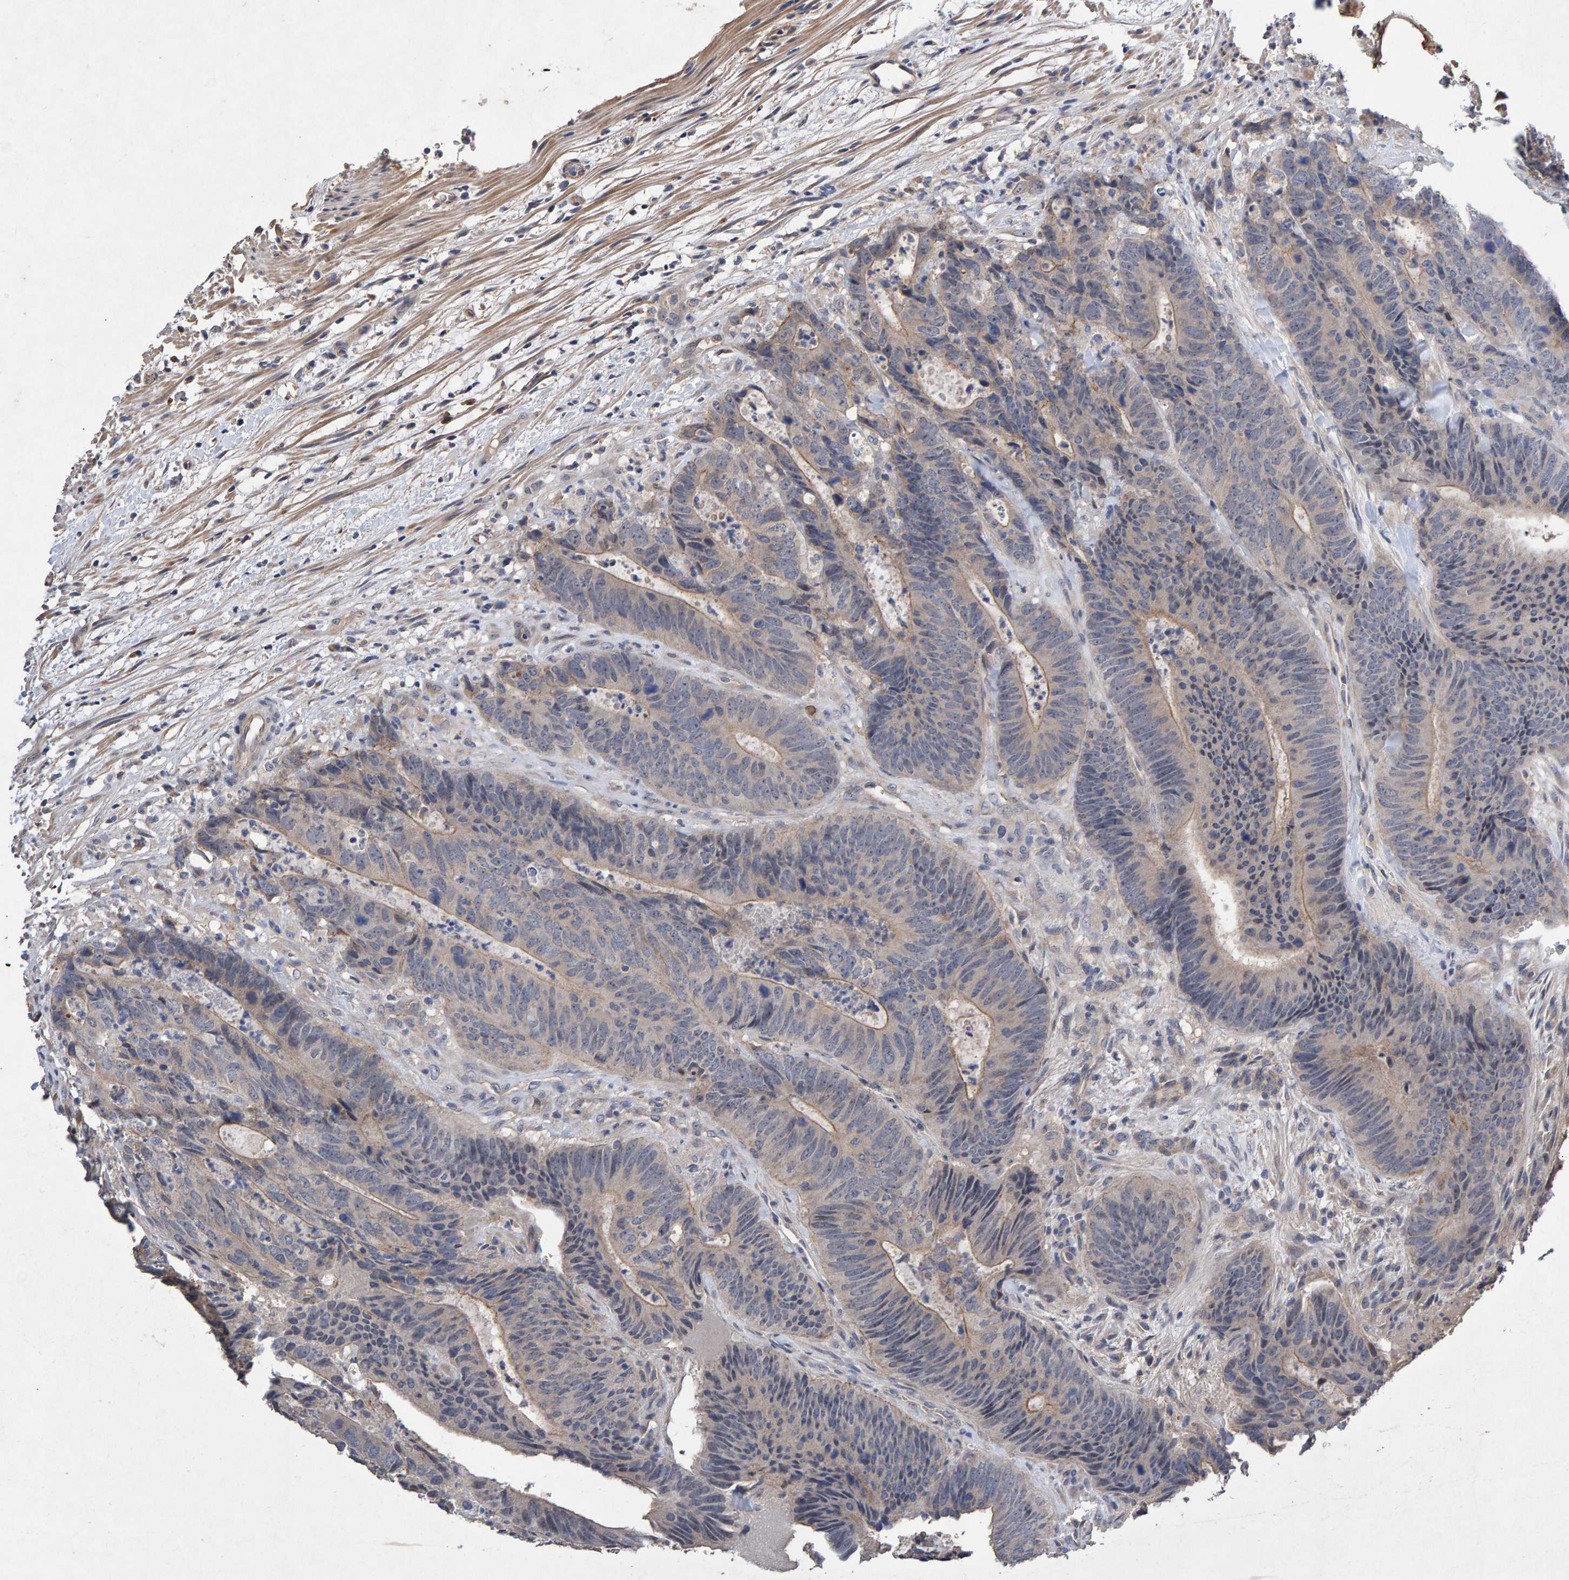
{"staining": {"intensity": "weak", "quantity": "25%-75%", "location": "cytoplasmic/membranous"}, "tissue": "colorectal cancer", "cell_type": "Tumor cells", "image_type": "cancer", "snomed": [{"axis": "morphology", "description": "Adenocarcinoma, NOS"}, {"axis": "topography", "description": "Colon"}], "caption": "This micrograph demonstrates IHC staining of human colorectal cancer, with low weak cytoplasmic/membranous positivity in approximately 25%-75% of tumor cells.", "gene": "EFR3A", "patient": {"sex": "male", "age": 56}}